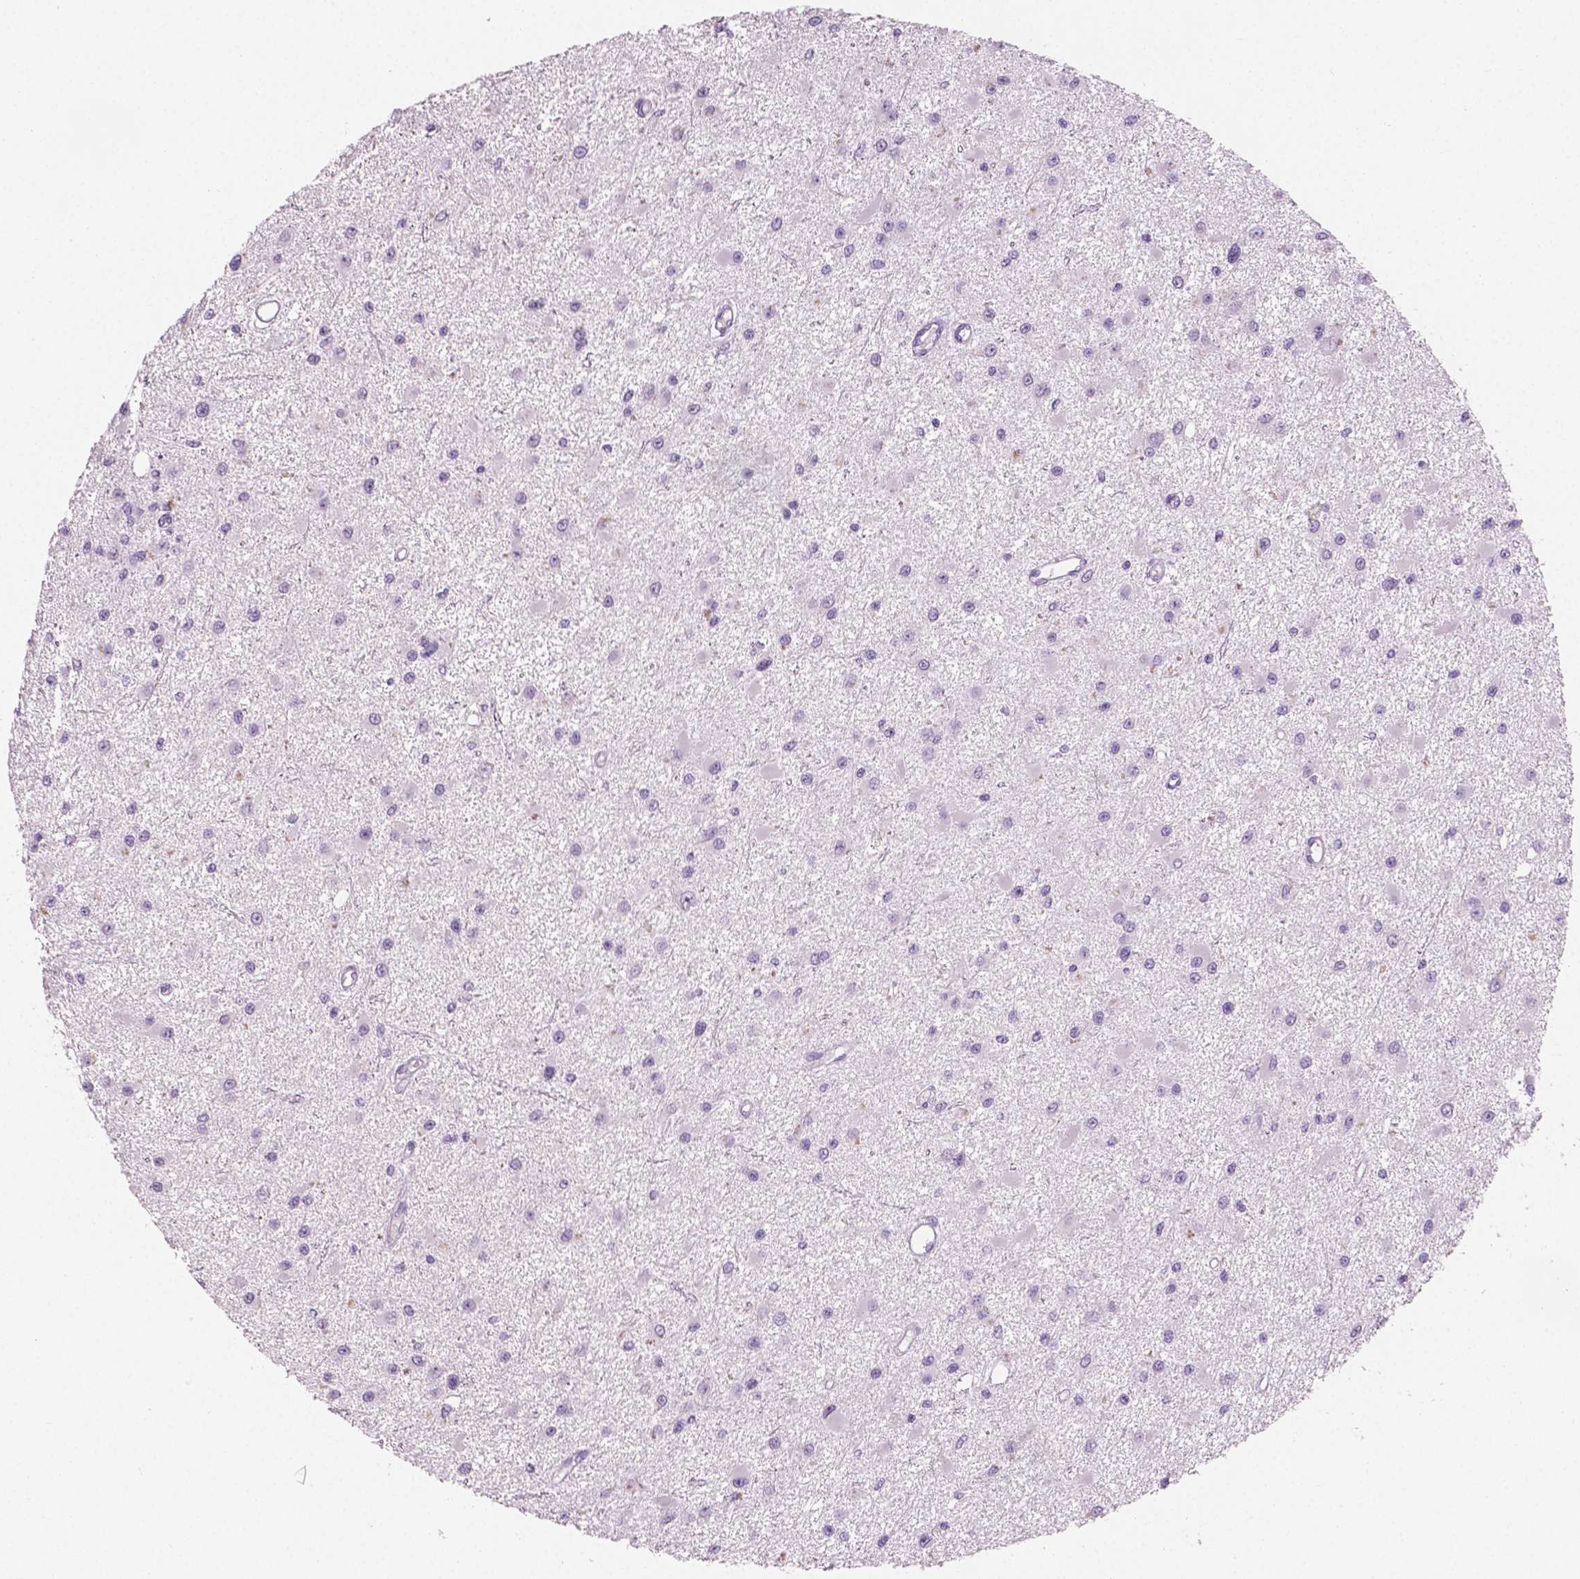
{"staining": {"intensity": "negative", "quantity": "none", "location": "none"}, "tissue": "glioma", "cell_type": "Tumor cells", "image_type": "cancer", "snomed": [{"axis": "morphology", "description": "Glioma, malignant, High grade"}, {"axis": "topography", "description": "Brain"}], "caption": "Glioma was stained to show a protein in brown. There is no significant expression in tumor cells.", "gene": "PLIN4", "patient": {"sex": "male", "age": 54}}